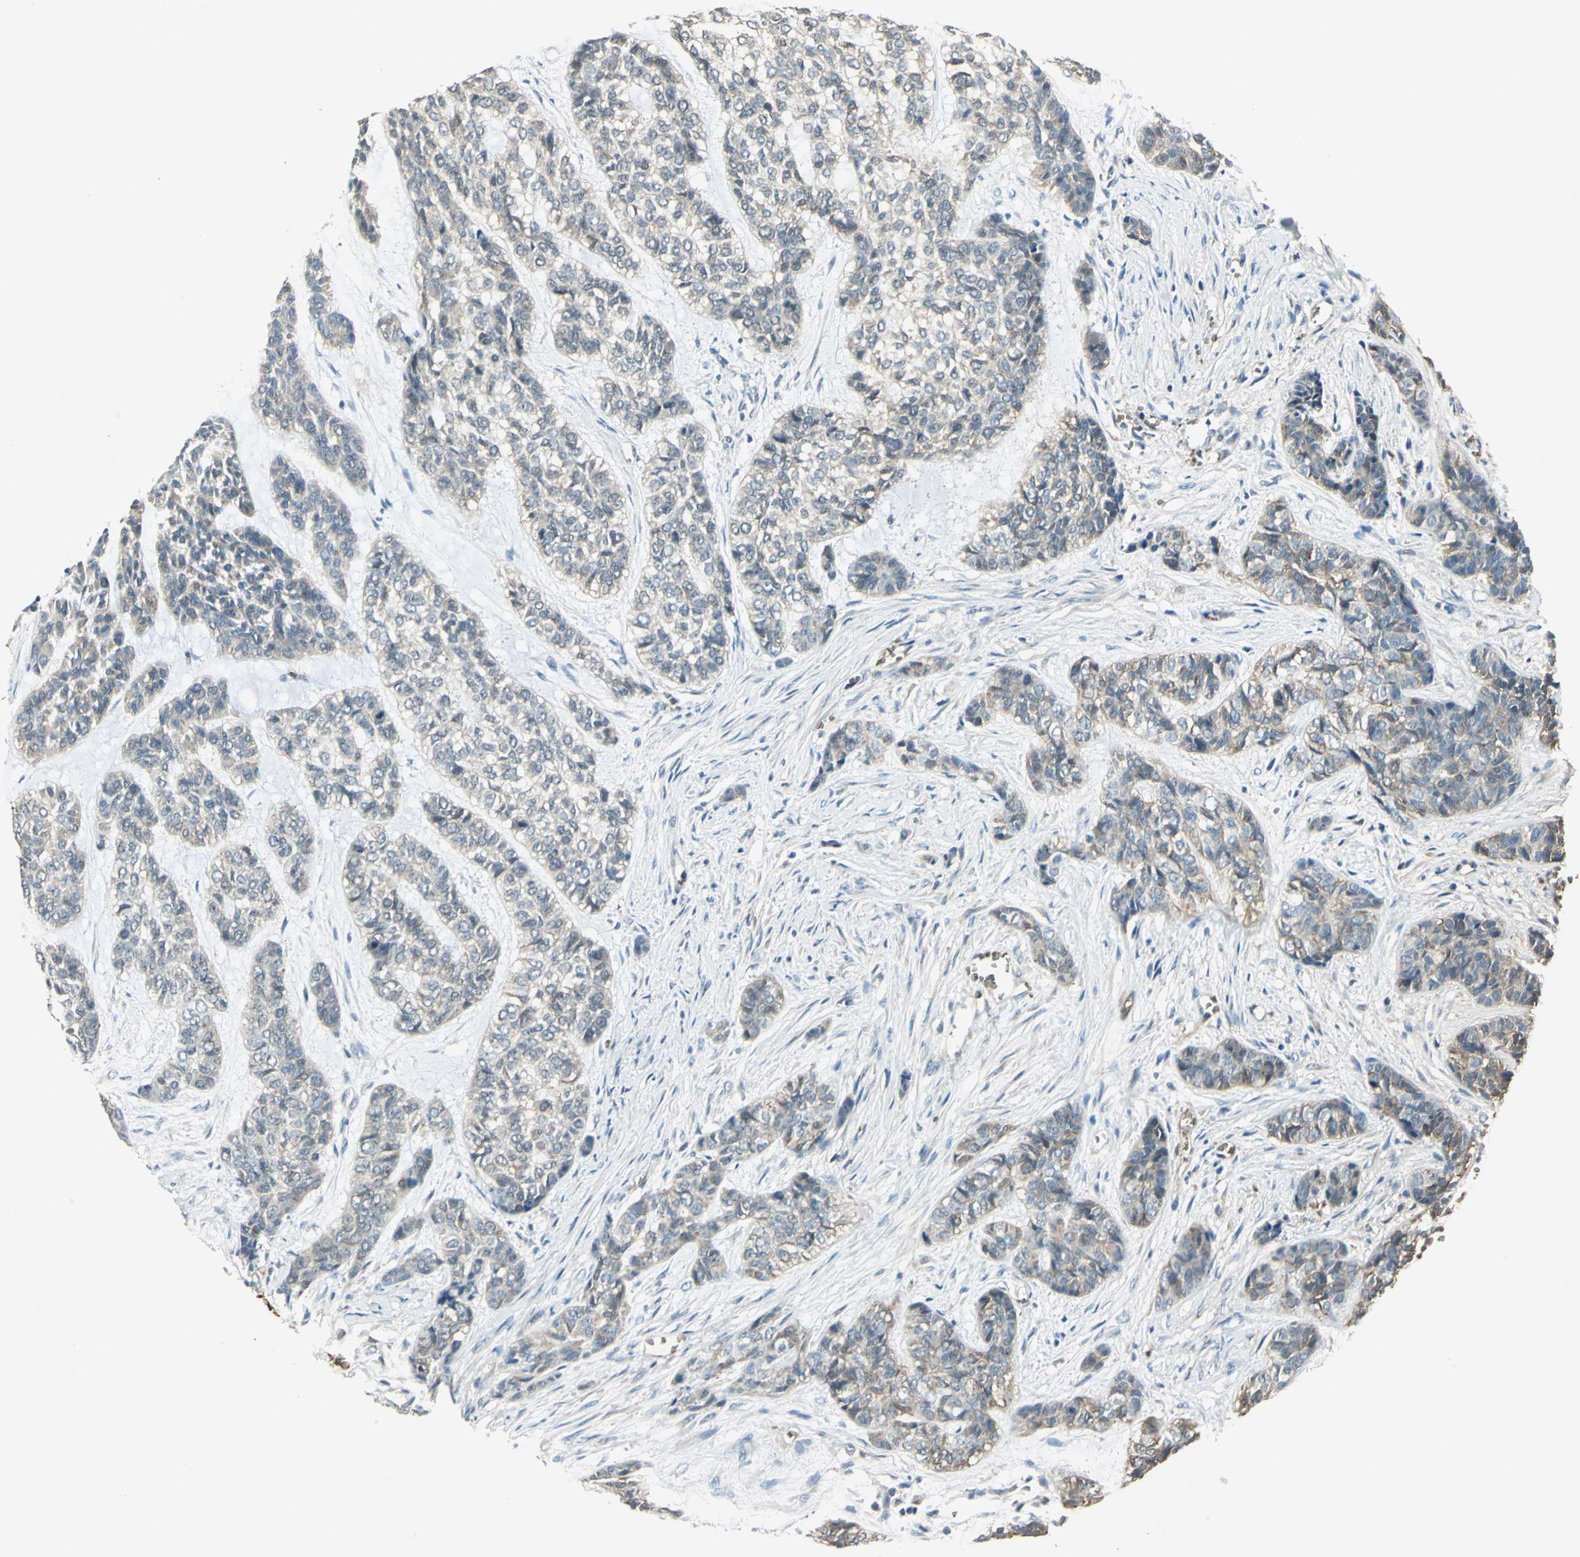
{"staining": {"intensity": "weak", "quantity": "25%-75%", "location": "cytoplasmic/membranous"}, "tissue": "skin cancer", "cell_type": "Tumor cells", "image_type": "cancer", "snomed": [{"axis": "morphology", "description": "Basal cell carcinoma"}, {"axis": "topography", "description": "Skin"}], "caption": "A low amount of weak cytoplasmic/membranous staining is identified in approximately 25%-75% of tumor cells in basal cell carcinoma (skin) tissue.", "gene": "DDAH1", "patient": {"sex": "female", "age": 64}}